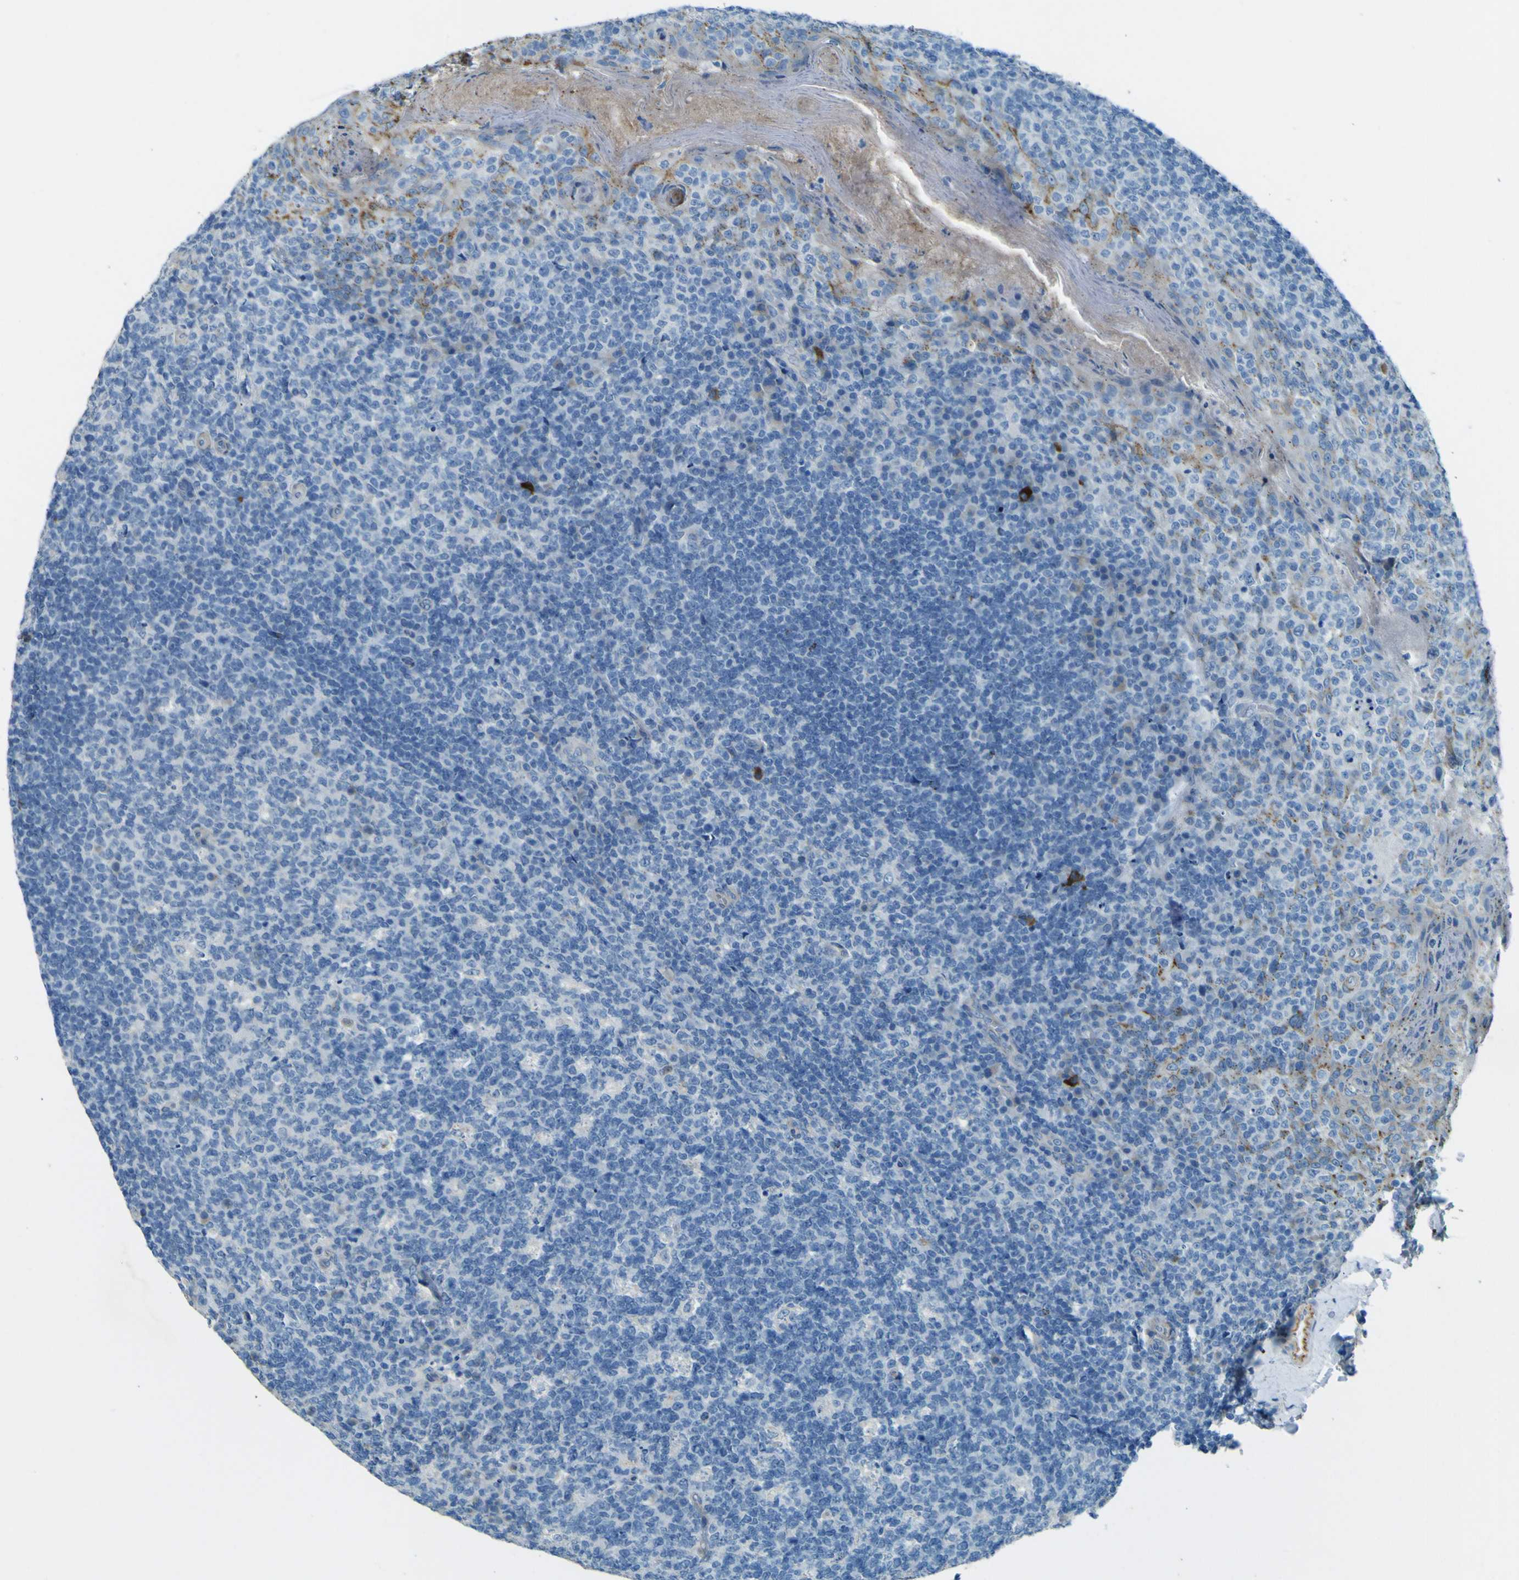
{"staining": {"intensity": "negative", "quantity": "none", "location": "none"}, "tissue": "tonsil", "cell_type": "Germinal center cells", "image_type": "normal", "snomed": [{"axis": "morphology", "description": "Normal tissue, NOS"}, {"axis": "topography", "description": "Tonsil"}], "caption": "IHC image of unremarkable human tonsil stained for a protein (brown), which demonstrates no staining in germinal center cells.", "gene": "PDE9A", "patient": {"sex": "male", "age": 17}}